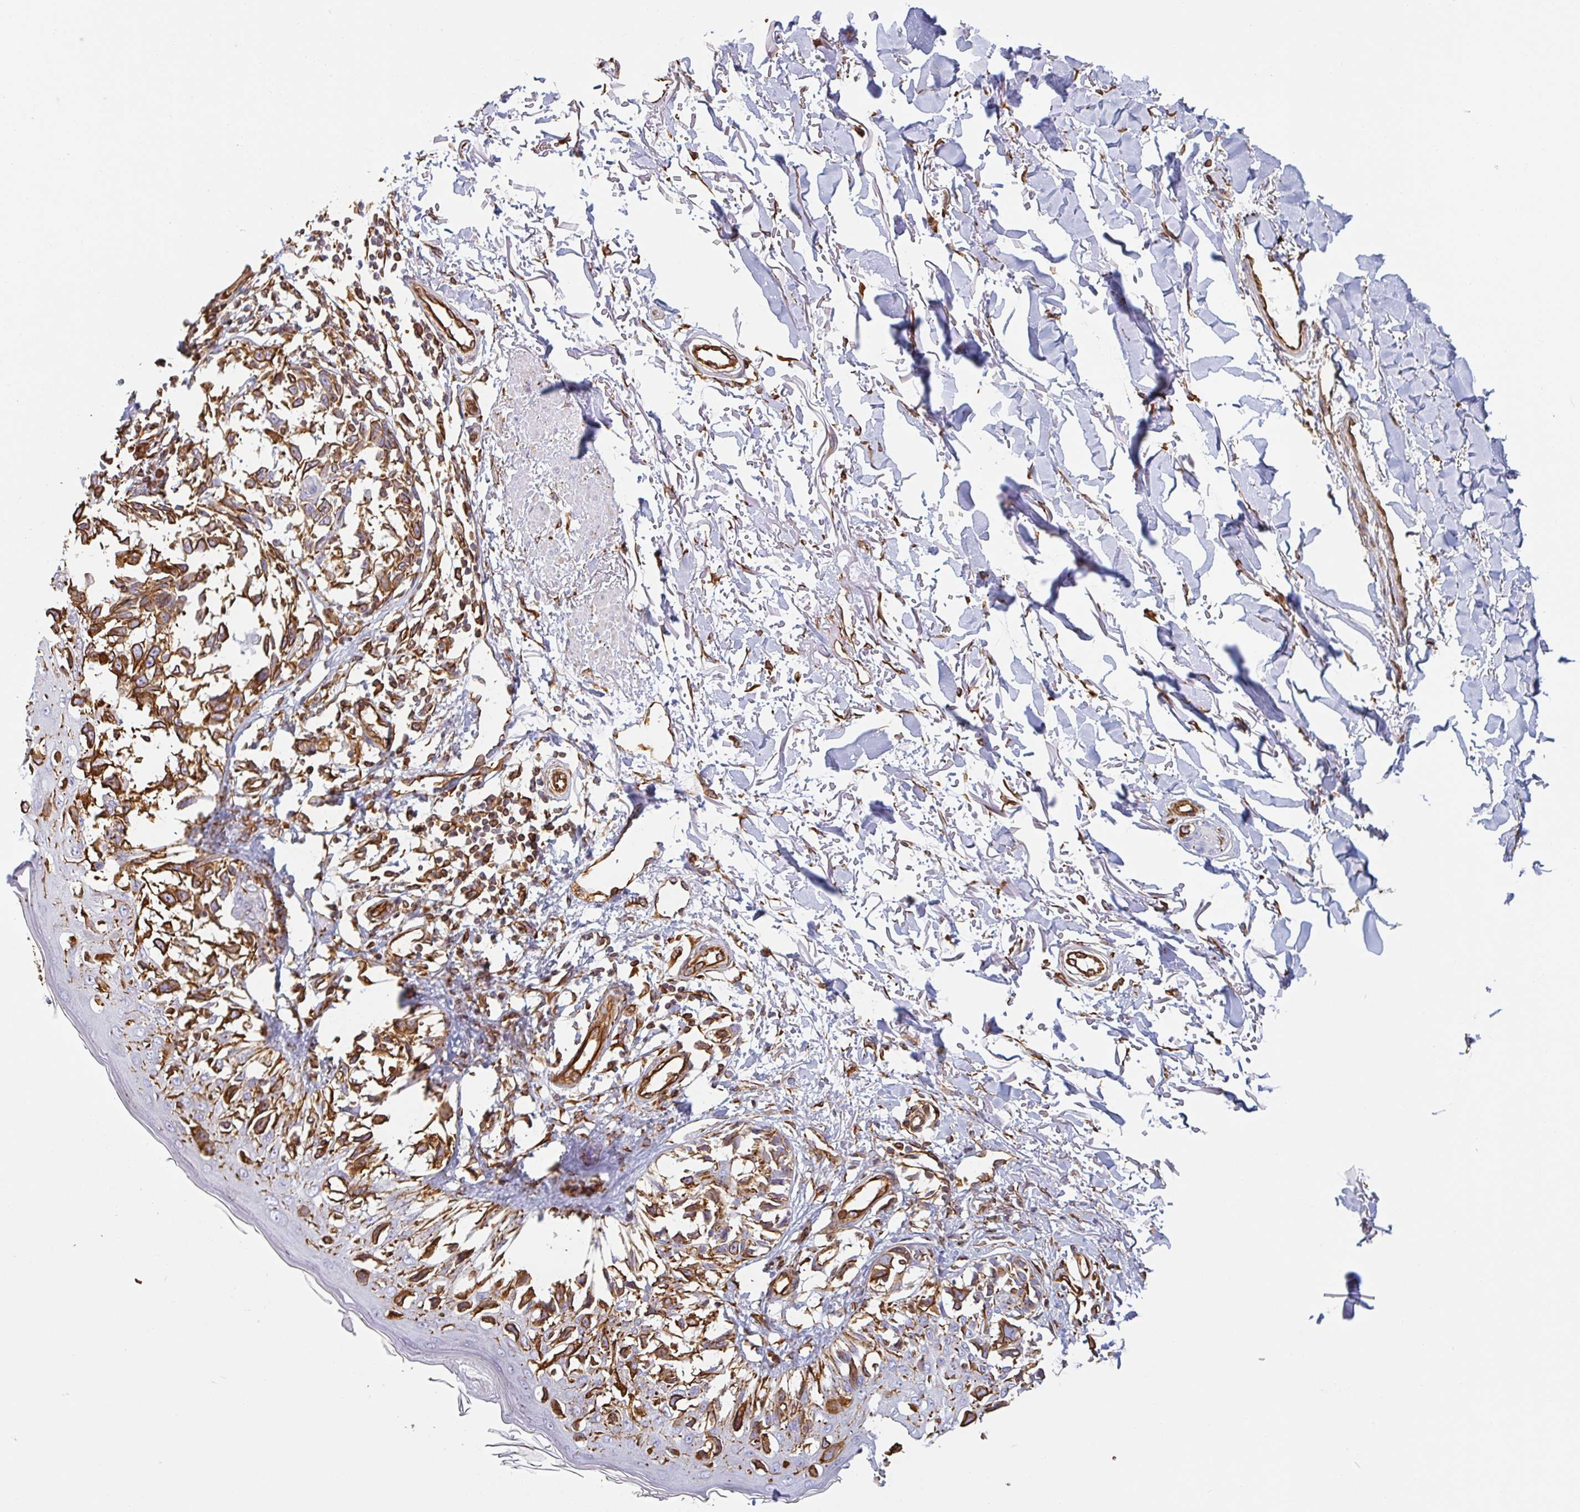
{"staining": {"intensity": "strong", "quantity": ">75%", "location": "cytoplasmic/membranous"}, "tissue": "melanoma", "cell_type": "Tumor cells", "image_type": "cancer", "snomed": [{"axis": "morphology", "description": "Malignant melanoma, NOS"}, {"axis": "topography", "description": "Skin"}], "caption": "This is a histology image of immunohistochemistry staining of malignant melanoma, which shows strong expression in the cytoplasmic/membranous of tumor cells.", "gene": "PPFIA1", "patient": {"sex": "male", "age": 73}}